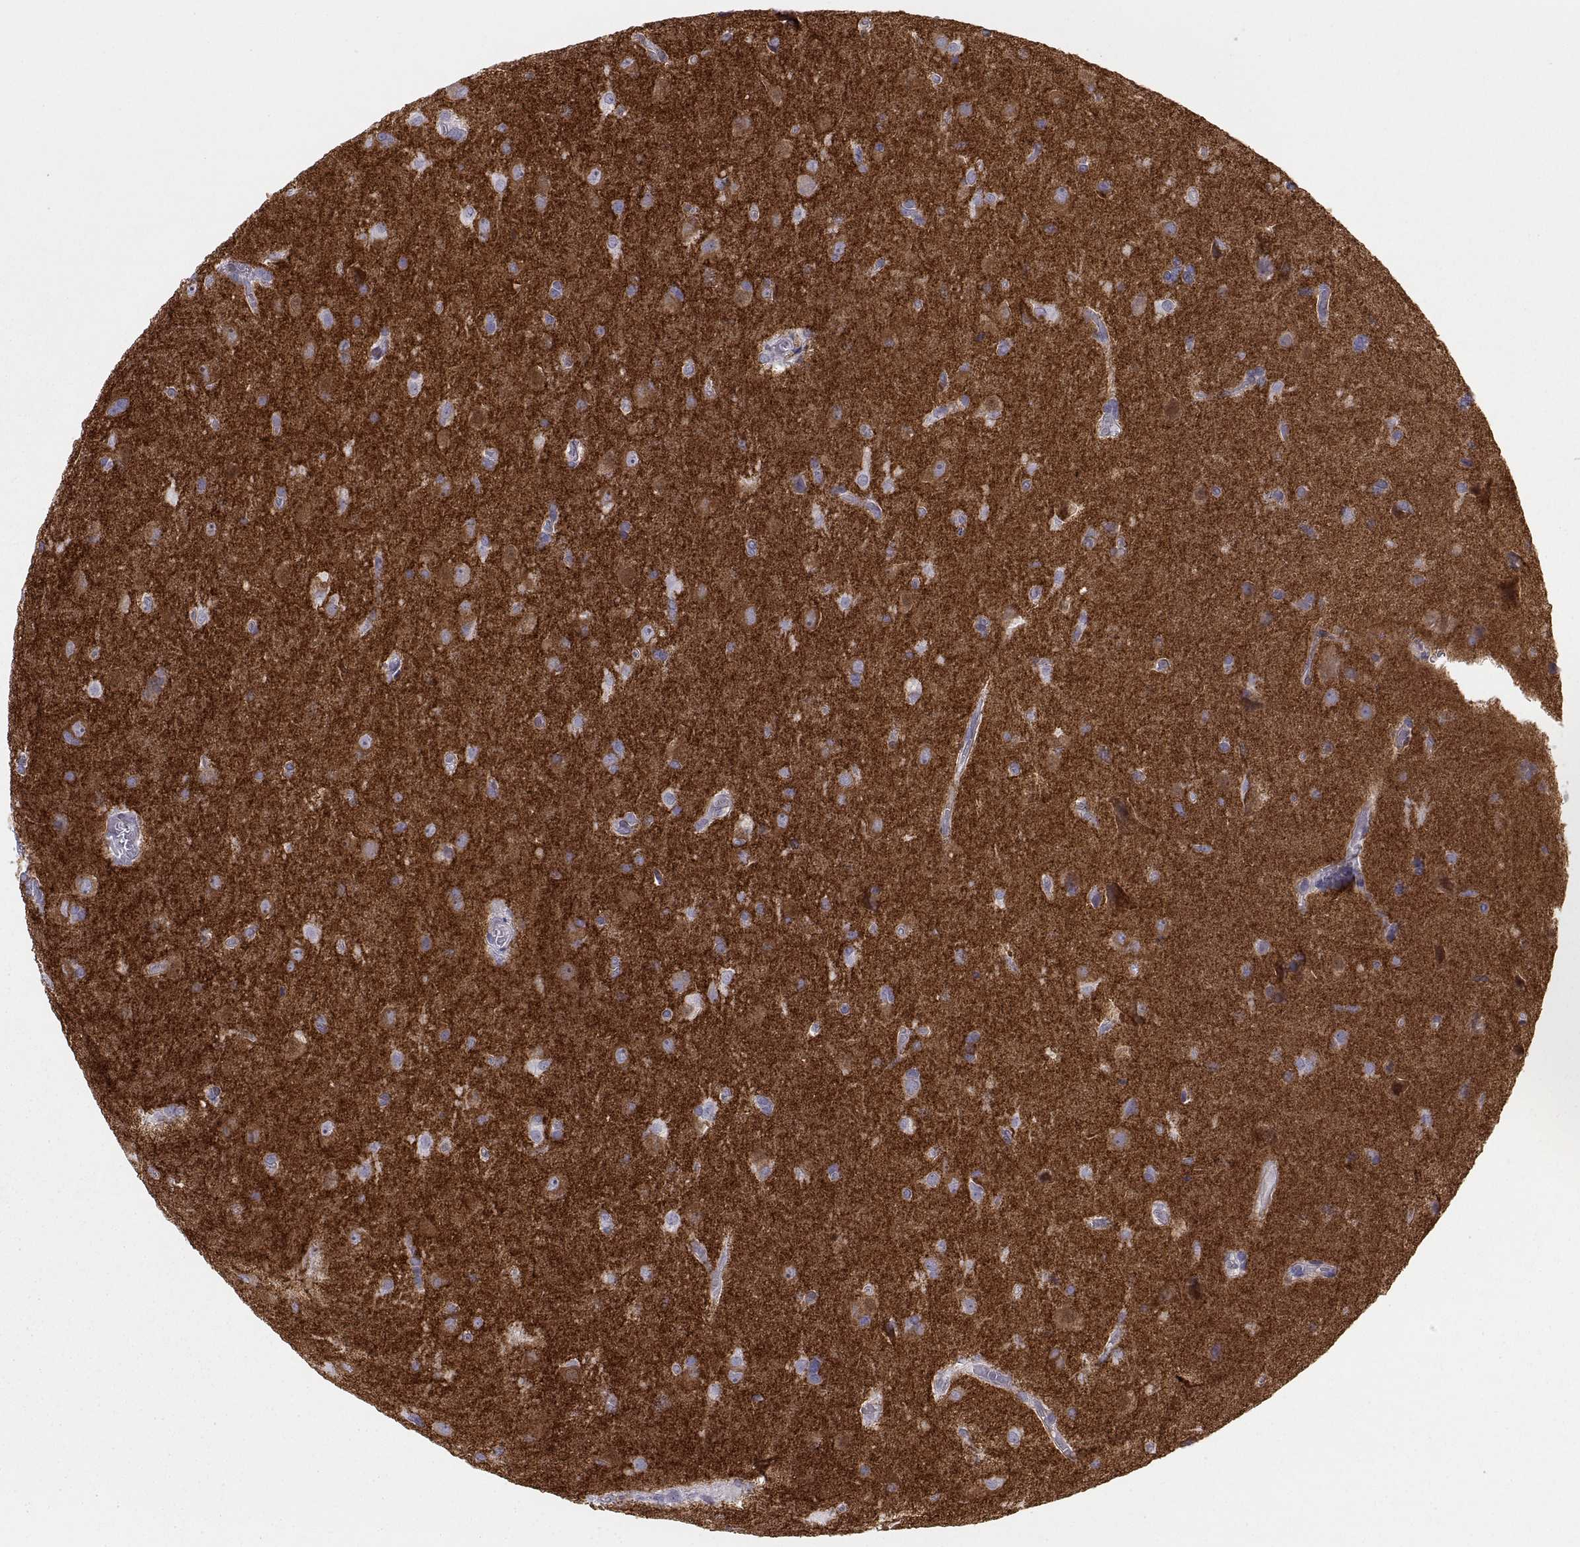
{"staining": {"intensity": "negative", "quantity": "none", "location": "none"}, "tissue": "glioma", "cell_type": "Tumor cells", "image_type": "cancer", "snomed": [{"axis": "morphology", "description": "Glioma, malignant, Low grade"}, {"axis": "topography", "description": "Brain"}], "caption": "Tumor cells are negative for protein expression in human malignant glioma (low-grade).", "gene": "STRC", "patient": {"sex": "male", "age": 58}}